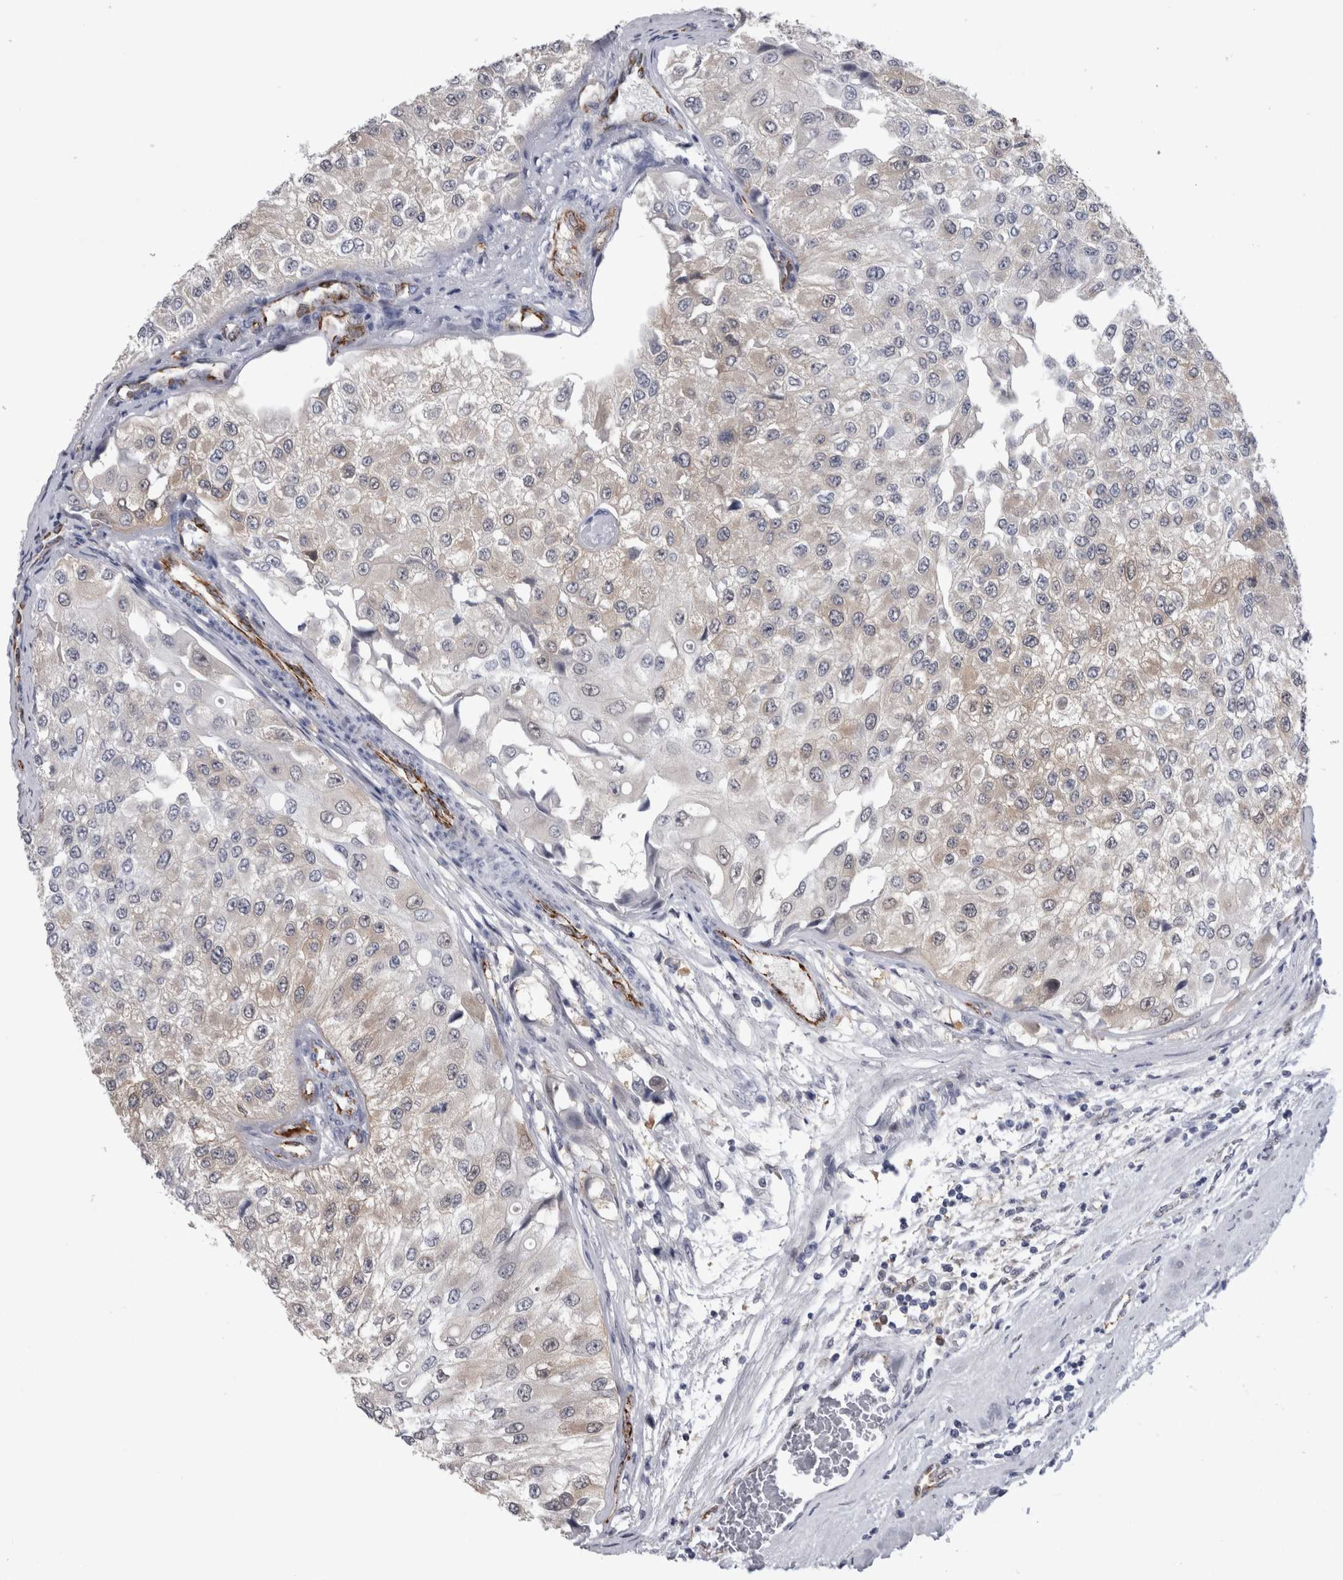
{"staining": {"intensity": "weak", "quantity": "<25%", "location": "cytoplasmic/membranous"}, "tissue": "urothelial cancer", "cell_type": "Tumor cells", "image_type": "cancer", "snomed": [{"axis": "morphology", "description": "Urothelial carcinoma, High grade"}, {"axis": "topography", "description": "Kidney"}, {"axis": "topography", "description": "Urinary bladder"}], "caption": "Protein analysis of high-grade urothelial carcinoma displays no significant expression in tumor cells. (Stains: DAB immunohistochemistry (IHC) with hematoxylin counter stain, Microscopy: brightfield microscopy at high magnification).", "gene": "ACOT7", "patient": {"sex": "male", "age": 77}}